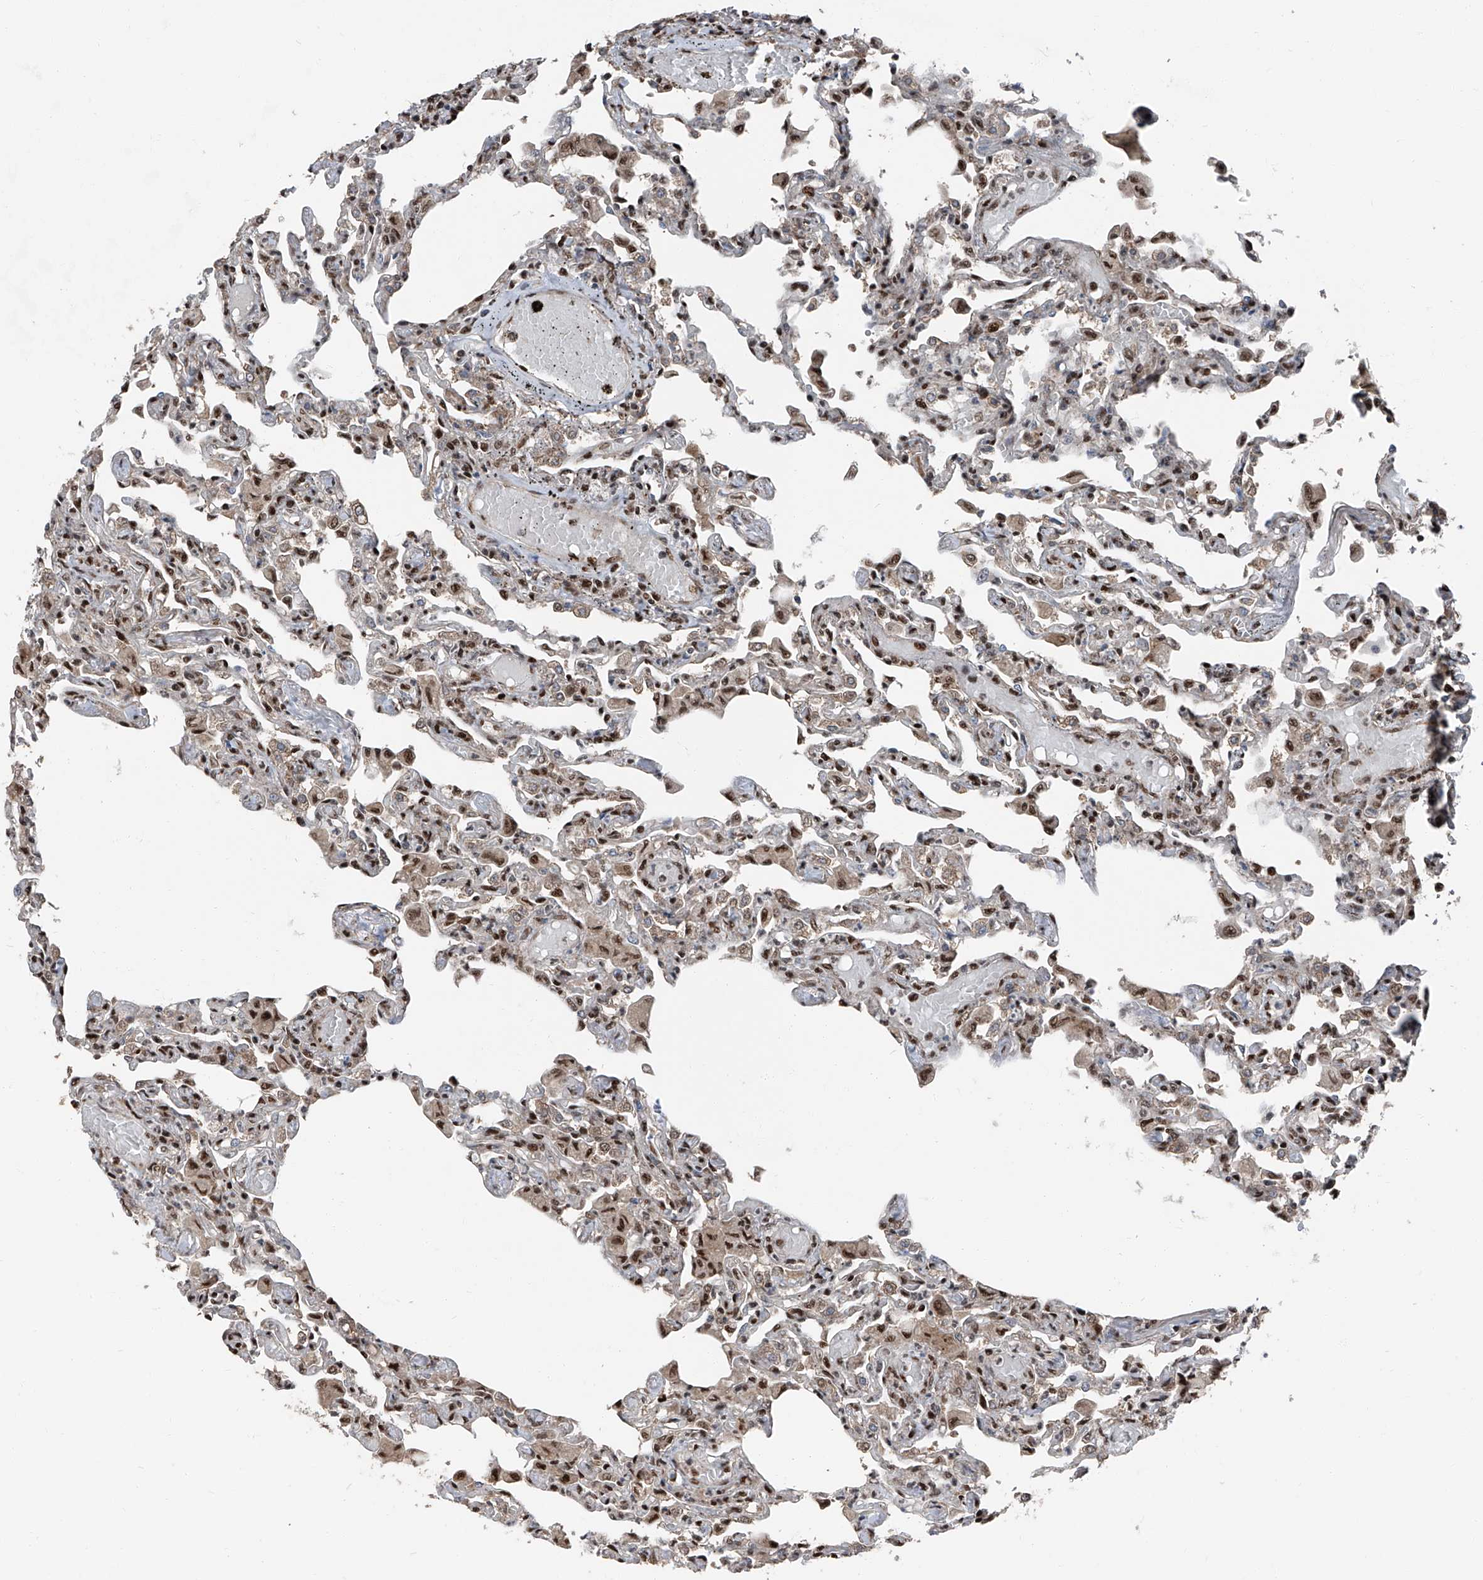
{"staining": {"intensity": "moderate", "quantity": ">75%", "location": "cytoplasmic/membranous,nuclear"}, "tissue": "lung", "cell_type": "Alveolar cells", "image_type": "normal", "snomed": [{"axis": "morphology", "description": "Normal tissue, NOS"}, {"axis": "topography", "description": "Bronchus"}, {"axis": "topography", "description": "Lung"}], "caption": "Immunohistochemistry (IHC) of benign human lung demonstrates medium levels of moderate cytoplasmic/membranous,nuclear expression in approximately >75% of alveolar cells.", "gene": "FKBP5", "patient": {"sex": "female", "age": 49}}